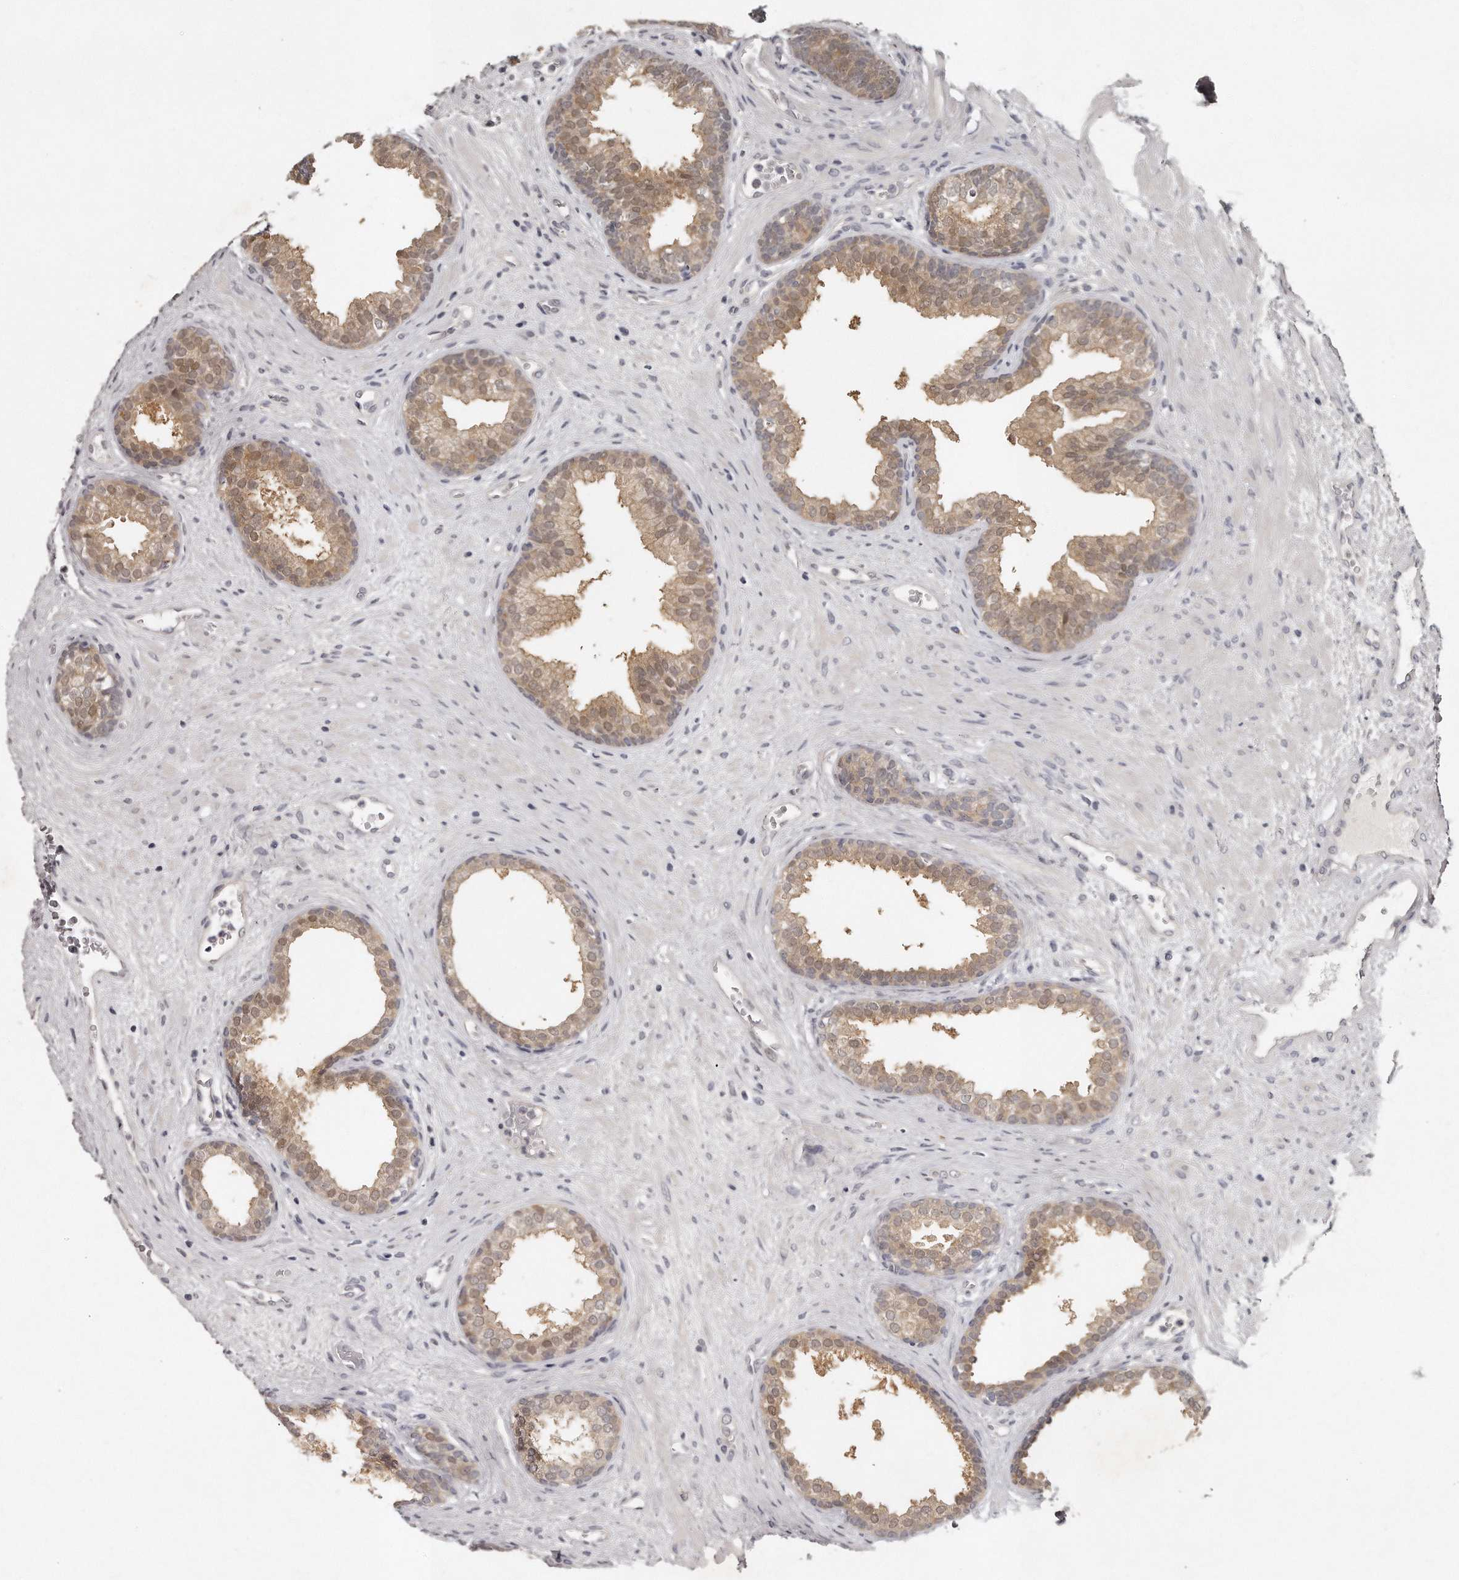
{"staining": {"intensity": "moderate", "quantity": ">75%", "location": "cytoplasmic/membranous"}, "tissue": "prostate", "cell_type": "Glandular cells", "image_type": "normal", "snomed": [{"axis": "morphology", "description": "Normal tissue, NOS"}, {"axis": "topography", "description": "Prostate"}], "caption": "A high-resolution micrograph shows IHC staining of unremarkable prostate, which exhibits moderate cytoplasmic/membranous expression in approximately >75% of glandular cells.", "gene": "GGCT", "patient": {"sex": "male", "age": 76}}